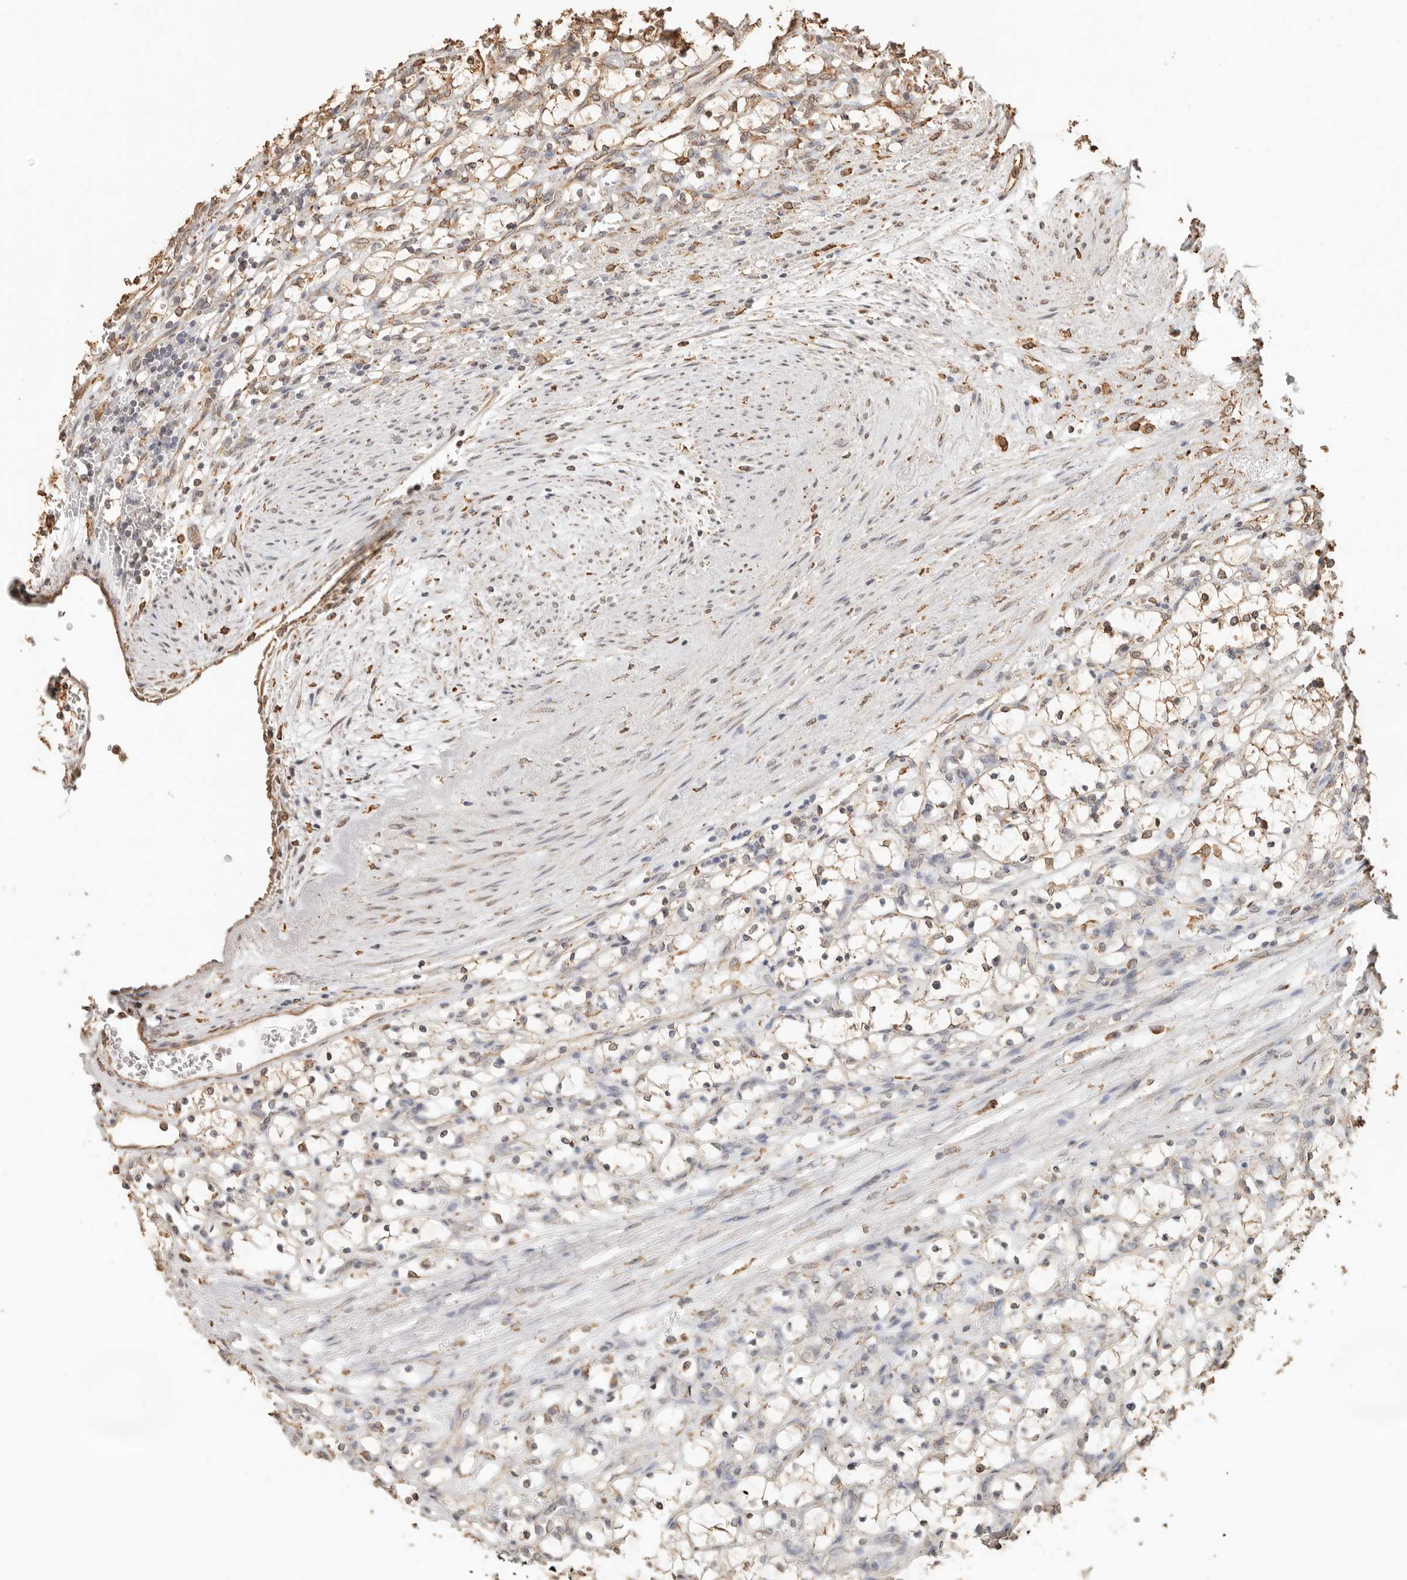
{"staining": {"intensity": "moderate", "quantity": "25%-75%", "location": "cytoplasmic/membranous"}, "tissue": "renal cancer", "cell_type": "Tumor cells", "image_type": "cancer", "snomed": [{"axis": "morphology", "description": "Adenocarcinoma, NOS"}, {"axis": "topography", "description": "Kidney"}], "caption": "The image displays staining of adenocarcinoma (renal), revealing moderate cytoplasmic/membranous protein positivity (brown color) within tumor cells. The staining was performed using DAB (3,3'-diaminobenzidine), with brown indicating positive protein expression. Nuclei are stained blue with hematoxylin.", "gene": "ARHGEF10L", "patient": {"sex": "female", "age": 69}}